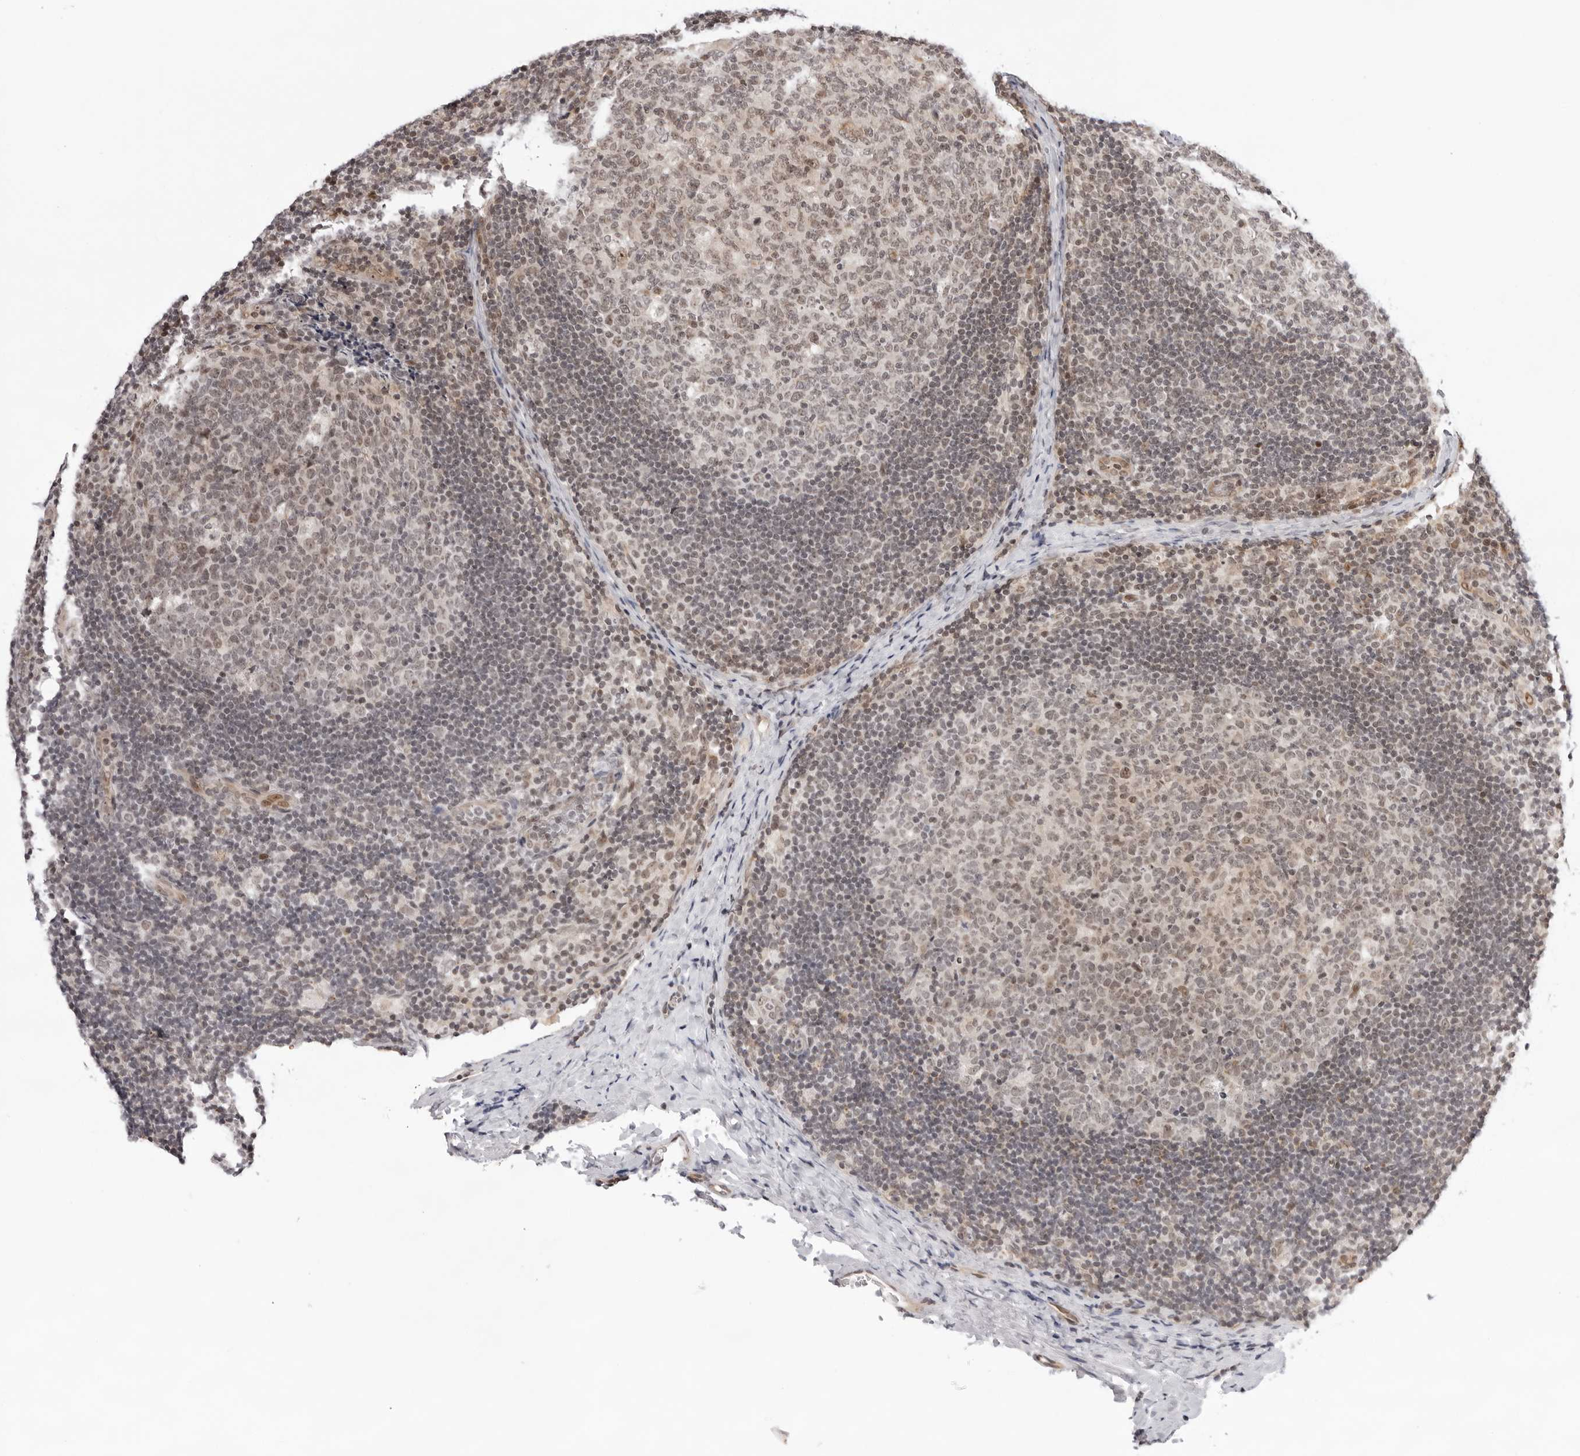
{"staining": {"intensity": "weak", "quantity": "25%-75%", "location": "nuclear"}, "tissue": "lymph node", "cell_type": "Germinal center cells", "image_type": "normal", "snomed": [{"axis": "morphology", "description": "Normal tissue, NOS"}, {"axis": "topography", "description": "Lymph node"}], "caption": "Lymph node stained with DAB immunohistochemistry (IHC) reveals low levels of weak nuclear staining in approximately 25%-75% of germinal center cells.", "gene": "ITGB3BP", "patient": {"sex": "female", "age": 14}}